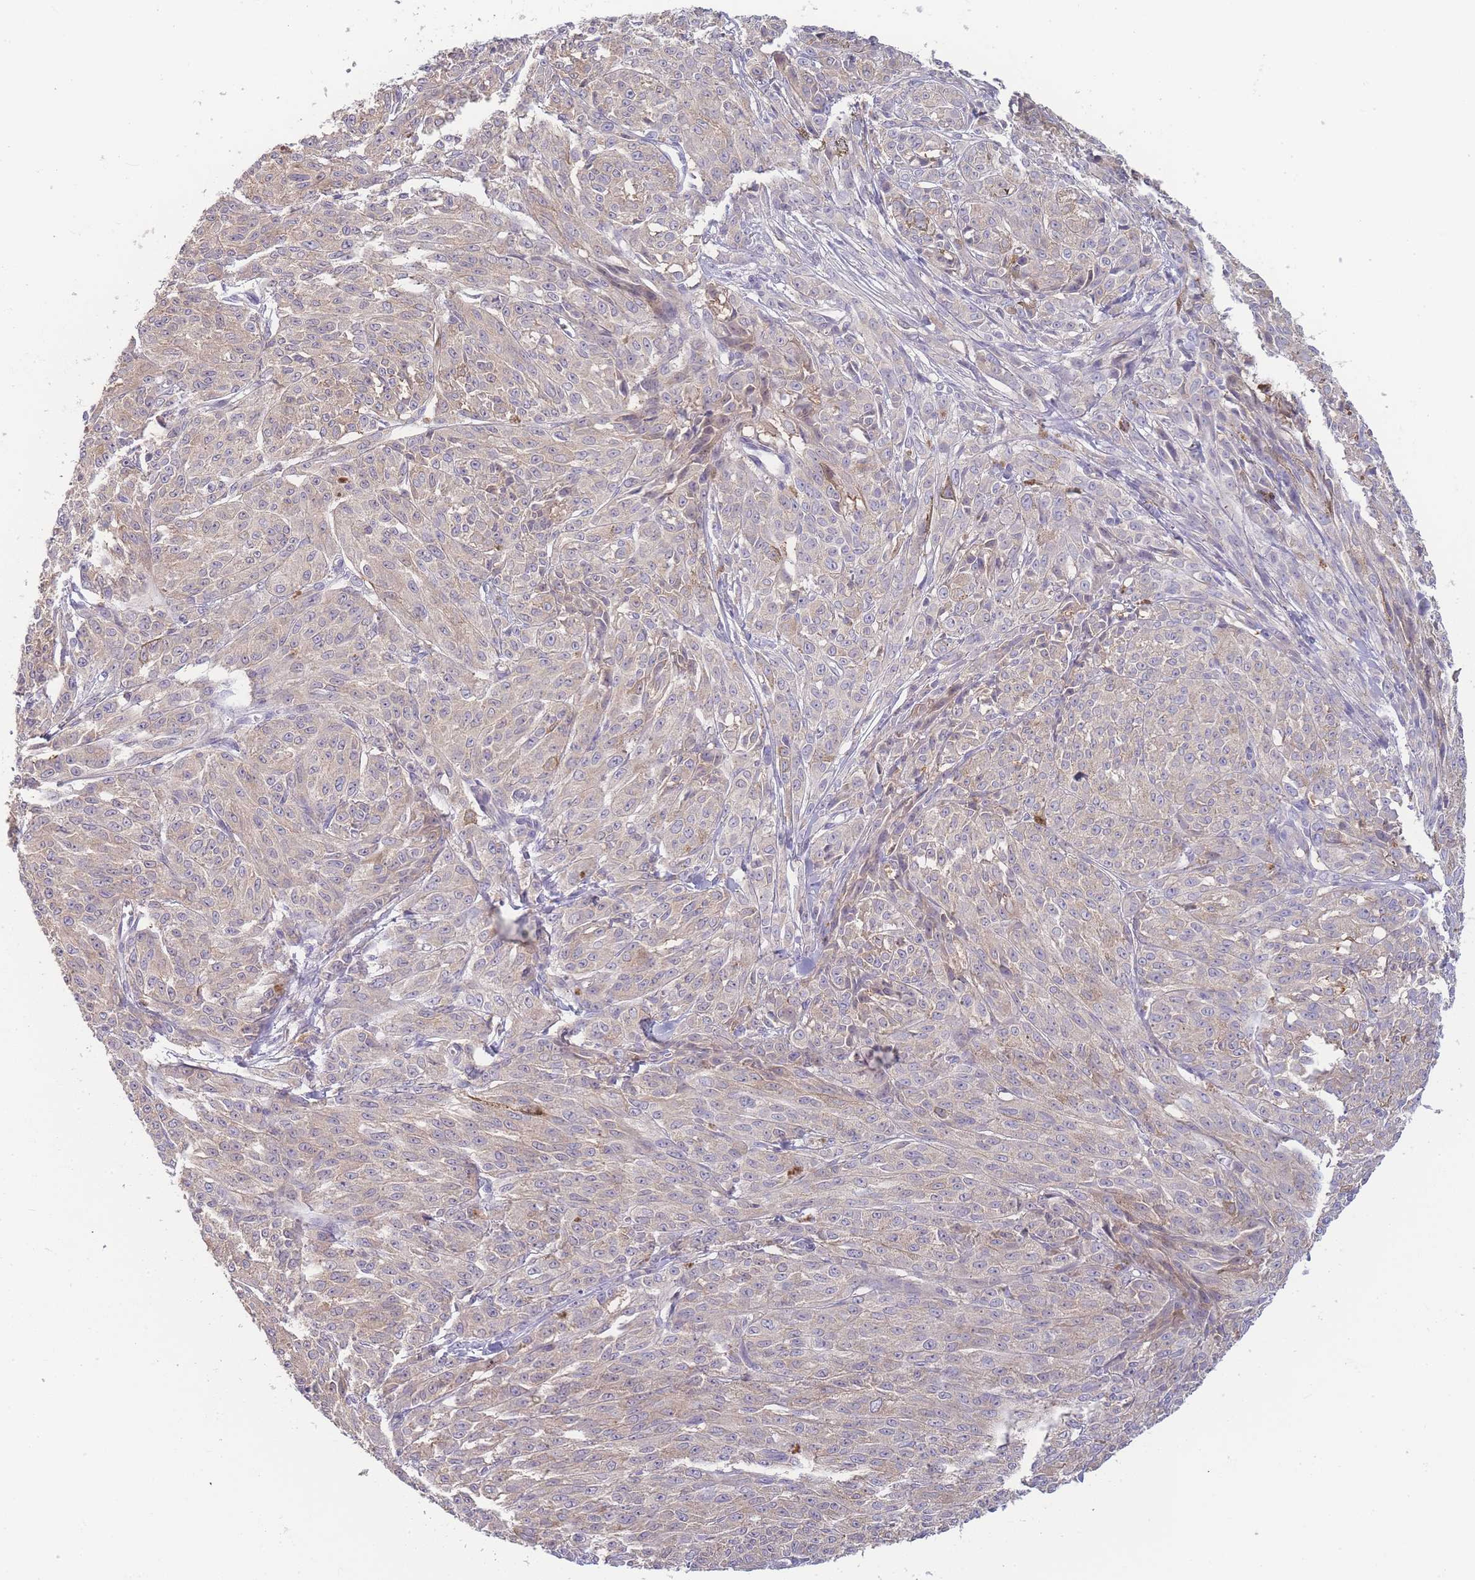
{"staining": {"intensity": "weak", "quantity": "<25%", "location": "cytoplasmic/membranous"}, "tissue": "melanoma", "cell_type": "Tumor cells", "image_type": "cancer", "snomed": [{"axis": "morphology", "description": "Malignant melanoma, NOS"}, {"axis": "topography", "description": "Skin"}], "caption": "This is a photomicrograph of IHC staining of melanoma, which shows no expression in tumor cells. (DAB immunohistochemistry (IHC), high magnification).", "gene": "SPHKAP", "patient": {"sex": "female", "age": 52}}